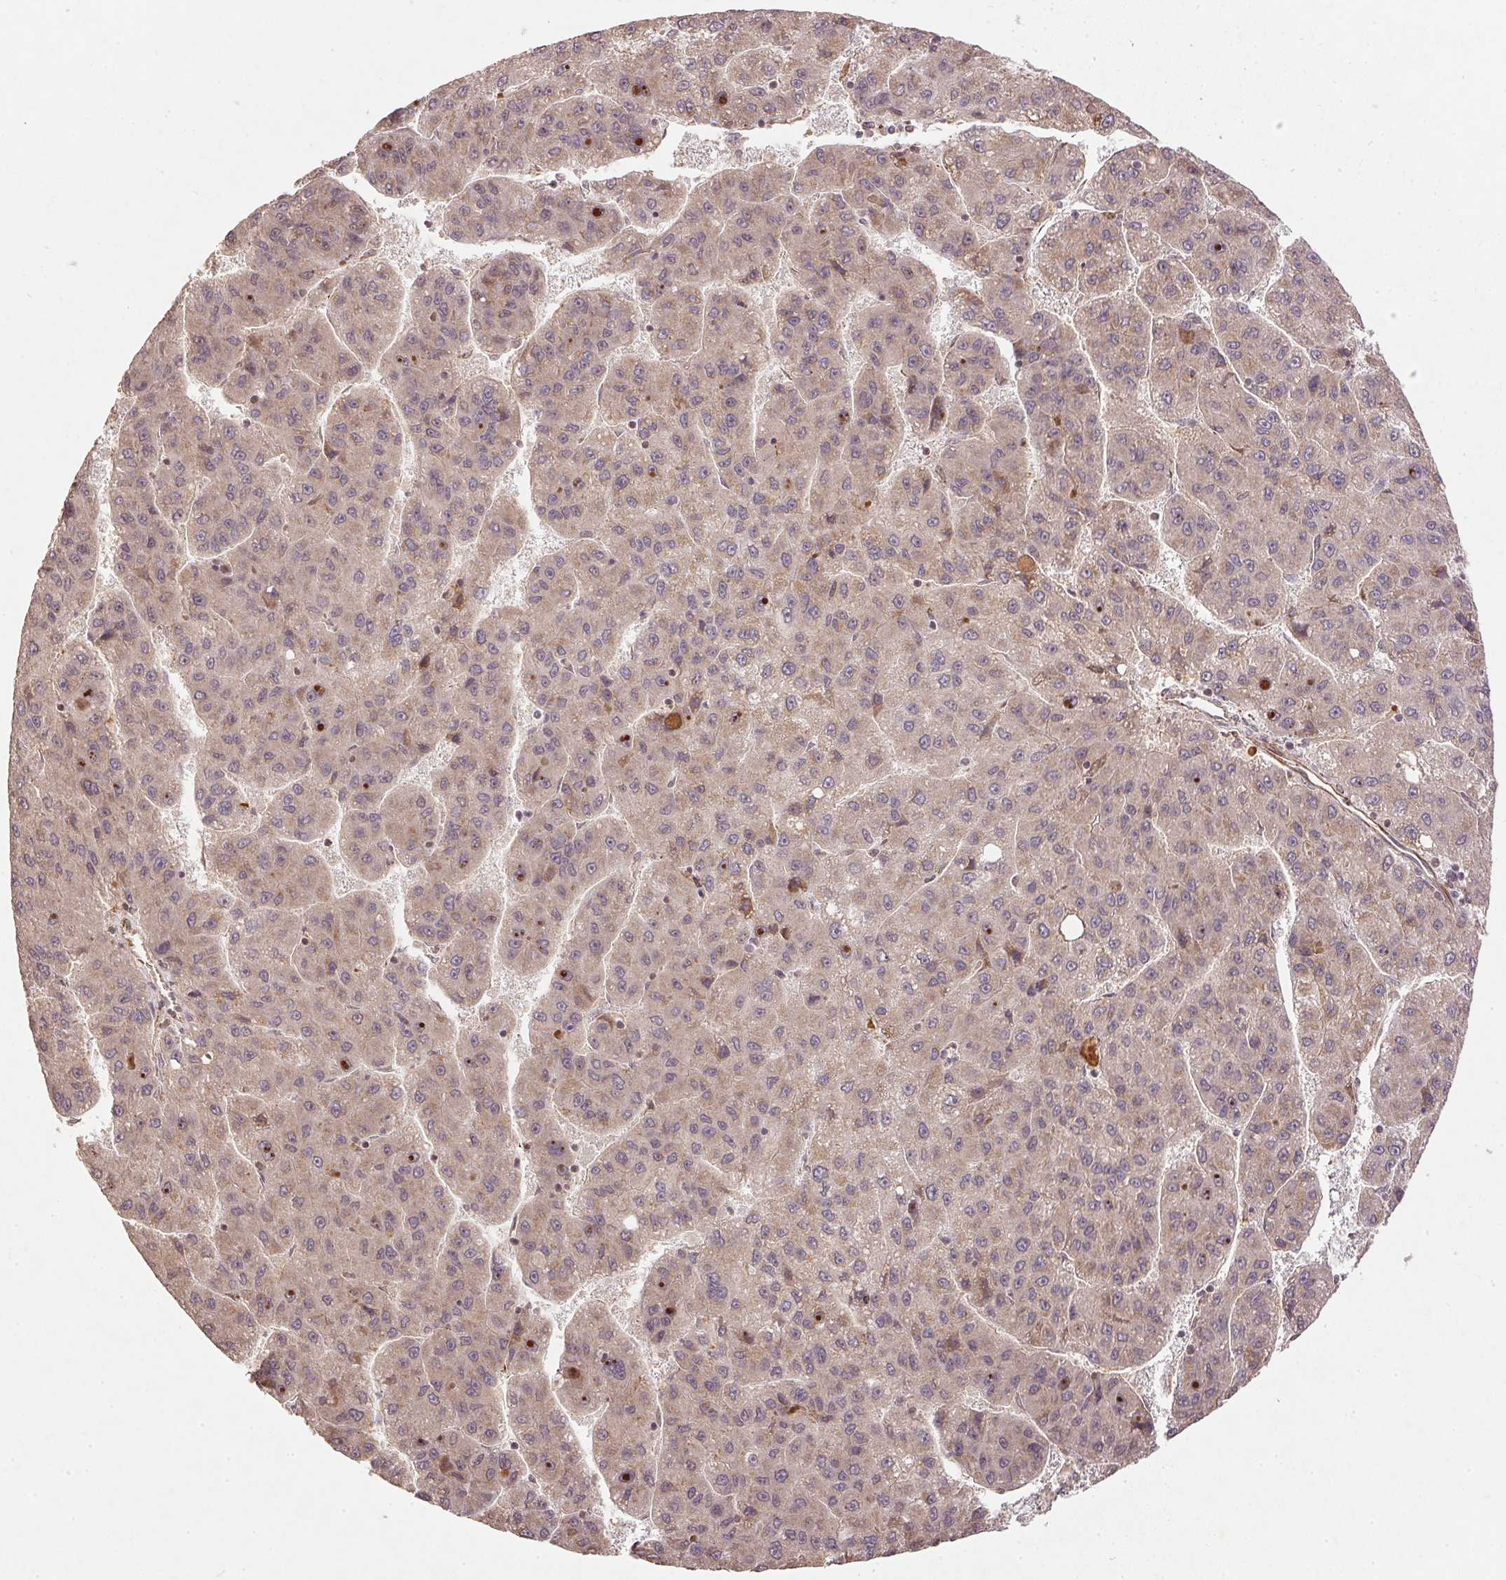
{"staining": {"intensity": "weak", "quantity": "25%-75%", "location": "cytoplasmic/membranous"}, "tissue": "liver cancer", "cell_type": "Tumor cells", "image_type": "cancer", "snomed": [{"axis": "morphology", "description": "Carcinoma, Hepatocellular, NOS"}, {"axis": "topography", "description": "Liver"}], "caption": "Human liver cancer stained for a protein (brown) displays weak cytoplasmic/membranous positive staining in approximately 25%-75% of tumor cells.", "gene": "SPRED2", "patient": {"sex": "female", "age": 82}}